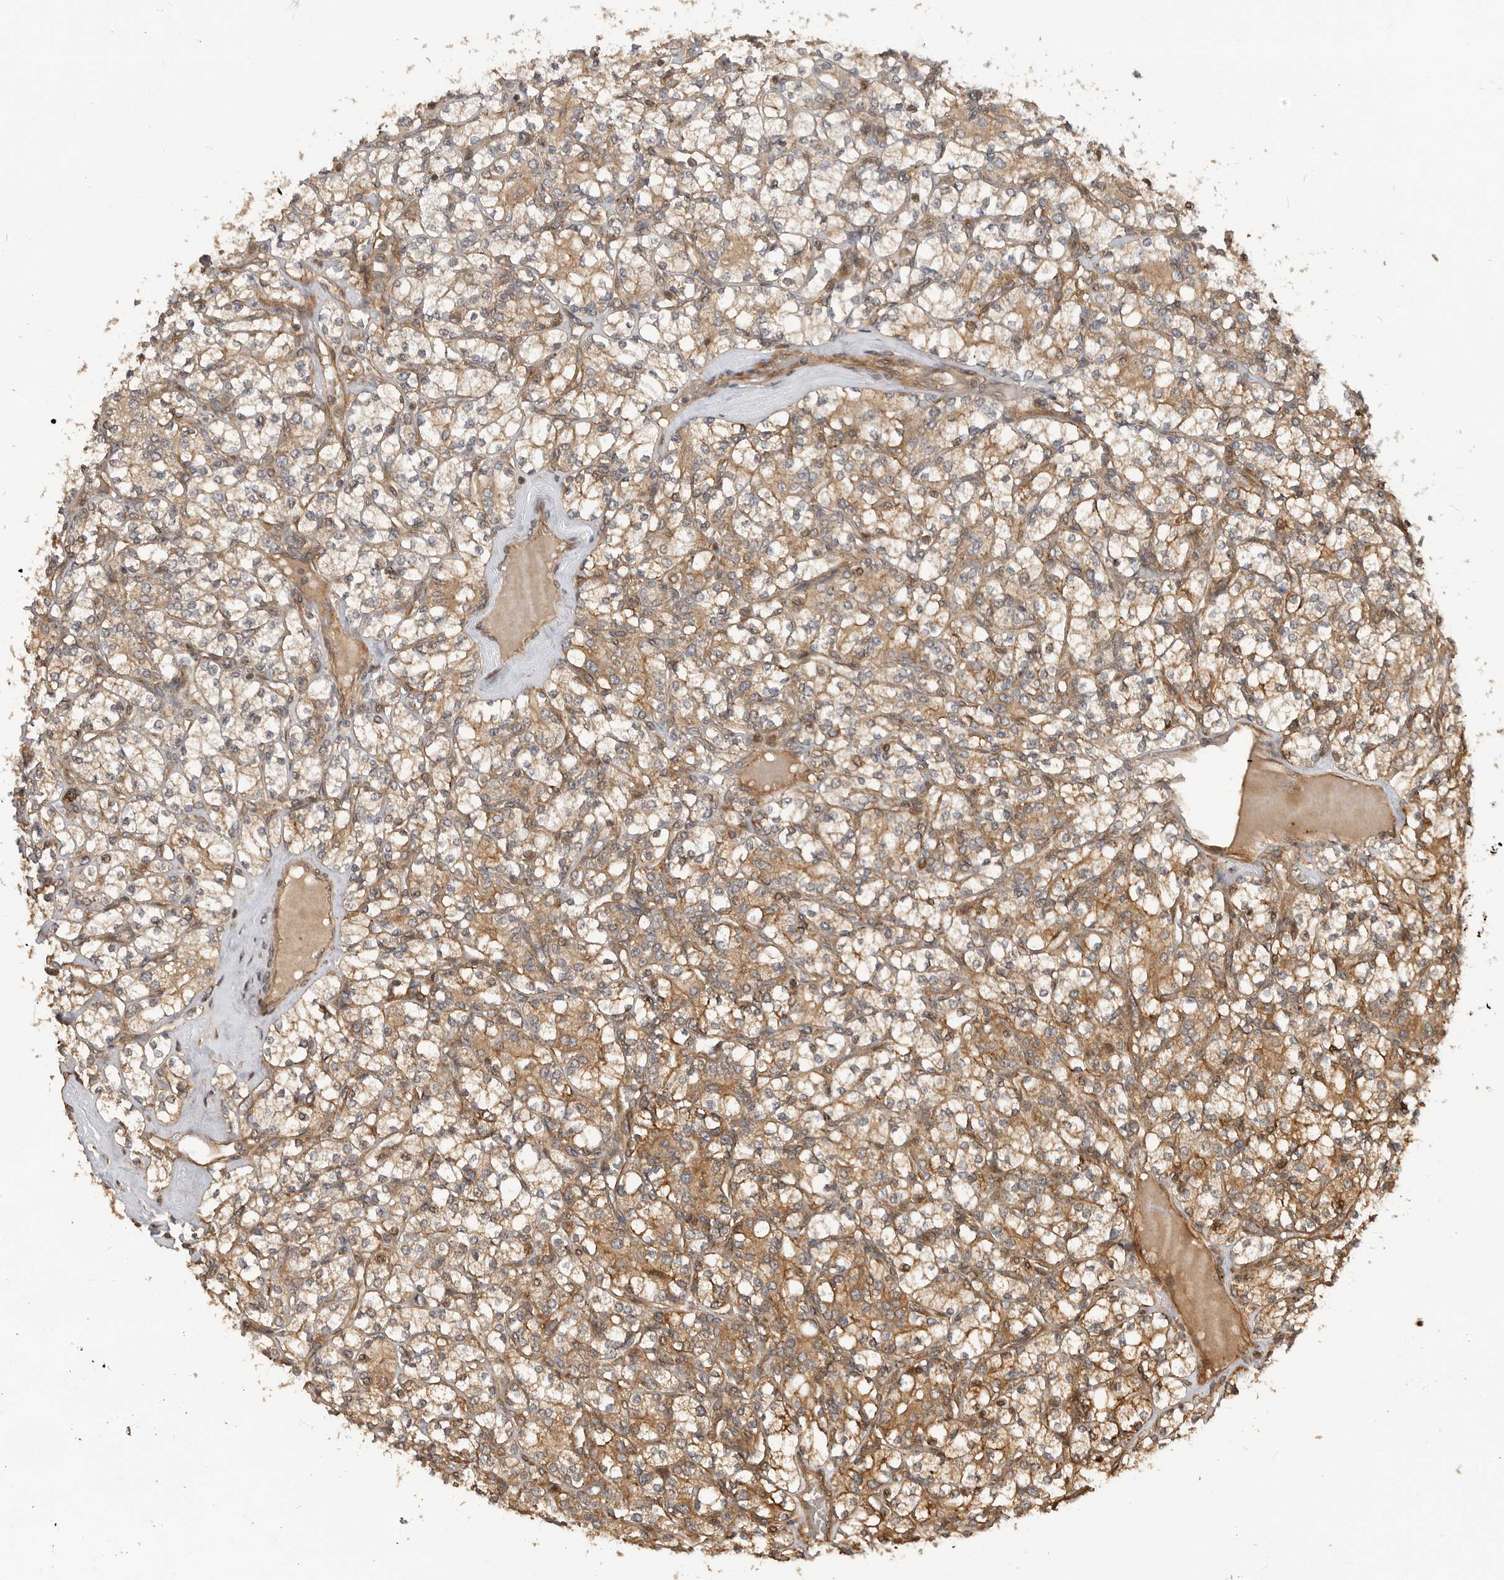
{"staining": {"intensity": "moderate", "quantity": ">75%", "location": "cytoplasmic/membranous"}, "tissue": "renal cancer", "cell_type": "Tumor cells", "image_type": "cancer", "snomed": [{"axis": "morphology", "description": "Adenocarcinoma, NOS"}, {"axis": "topography", "description": "Kidney"}], "caption": "Immunohistochemistry micrograph of human renal adenocarcinoma stained for a protein (brown), which shows medium levels of moderate cytoplasmic/membranous staining in about >75% of tumor cells.", "gene": "ADPRS", "patient": {"sex": "male", "age": 77}}